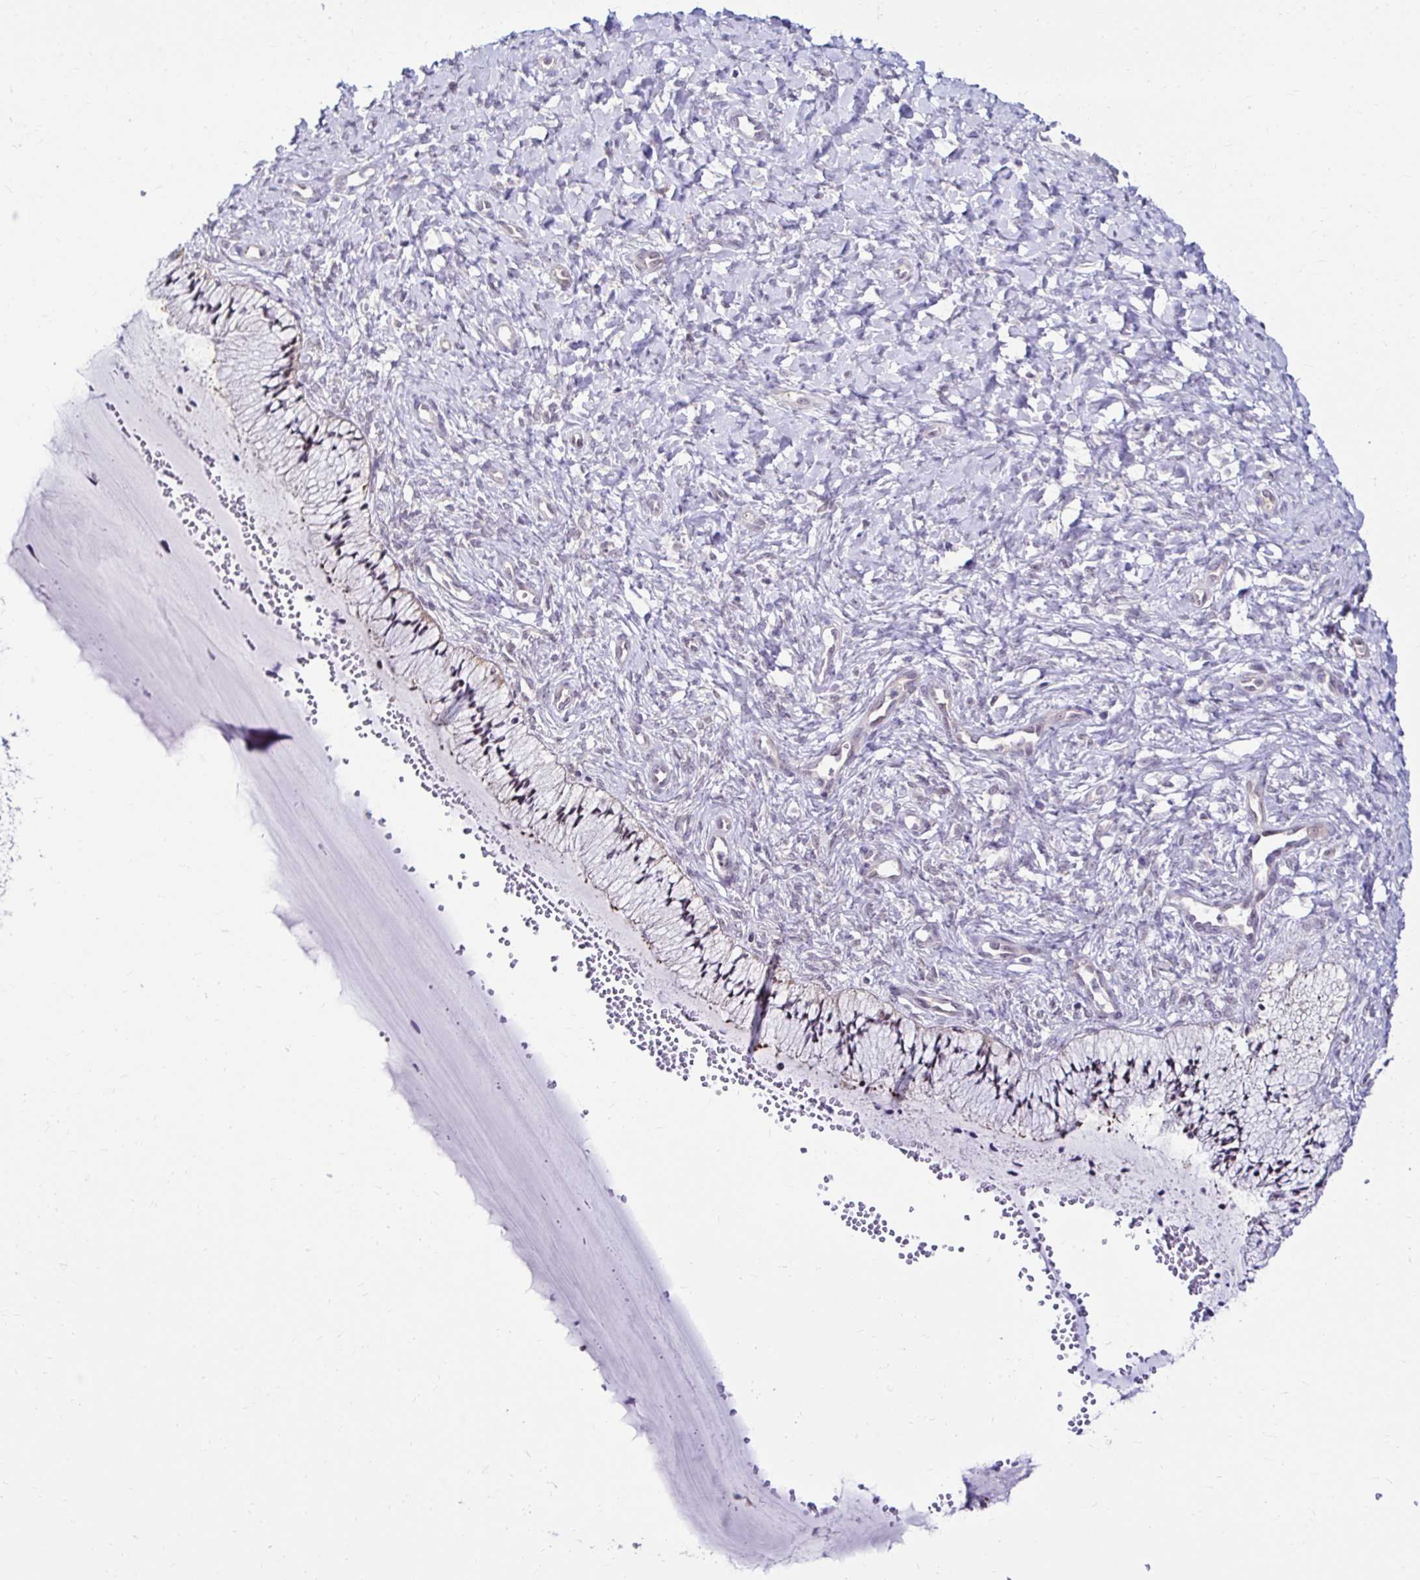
{"staining": {"intensity": "weak", "quantity": "<25%", "location": "cytoplasmic/membranous"}, "tissue": "cervix", "cell_type": "Glandular cells", "image_type": "normal", "snomed": [{"axis": "morphology", "description": "Normal tissue, NOS"}, {"axis": "topography", "description": "Cervix"}], "caption": "Immunohistochemistry (IHC) of benign cervix demonstrates no positivity in glandular cells.", "gene": "PSMD3", "patient": {"sex": "female", "age": 37}}